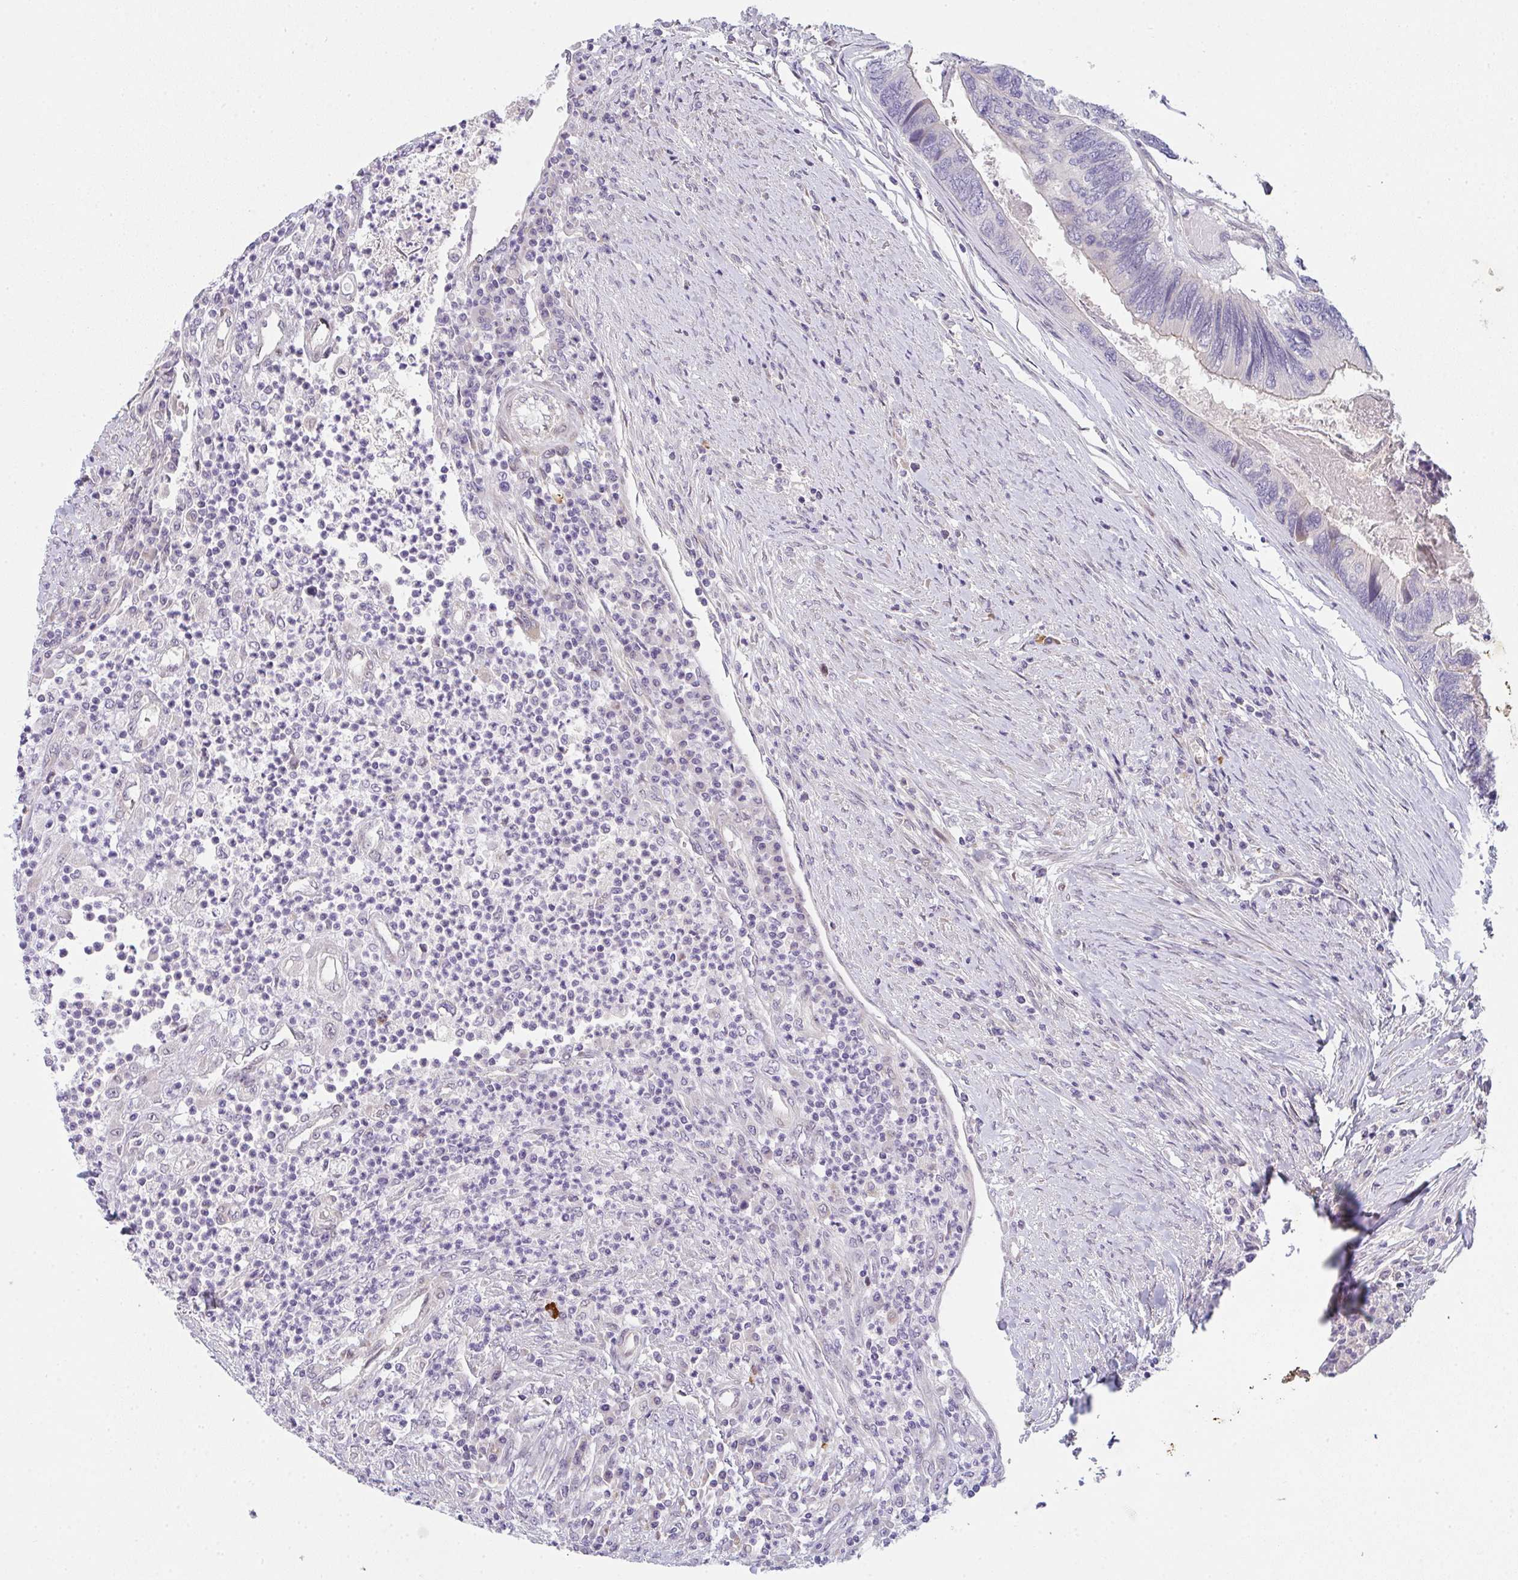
{"staining": {"intensity": "negative", "quantity": "none", "location": "none"}, "tissue": "colorectal cancer", "cell_type": "Tumor cells", "image_type": "cancer", "snomed": [{"axis": "morphology", "description": "Adenocarcinoma, NOS"}, {"axis": "topography", "description": "Colon"}], "caption": "Immunohistochemistry (IHC) histopathology image of neoplastic tissue: human adenocarcinoma (colorectal) stained with DAB reveals no significant protein staining in tumor cells.", "gene": "TNFRSF10A", "patient": {"sex": "female", "age": 67}}